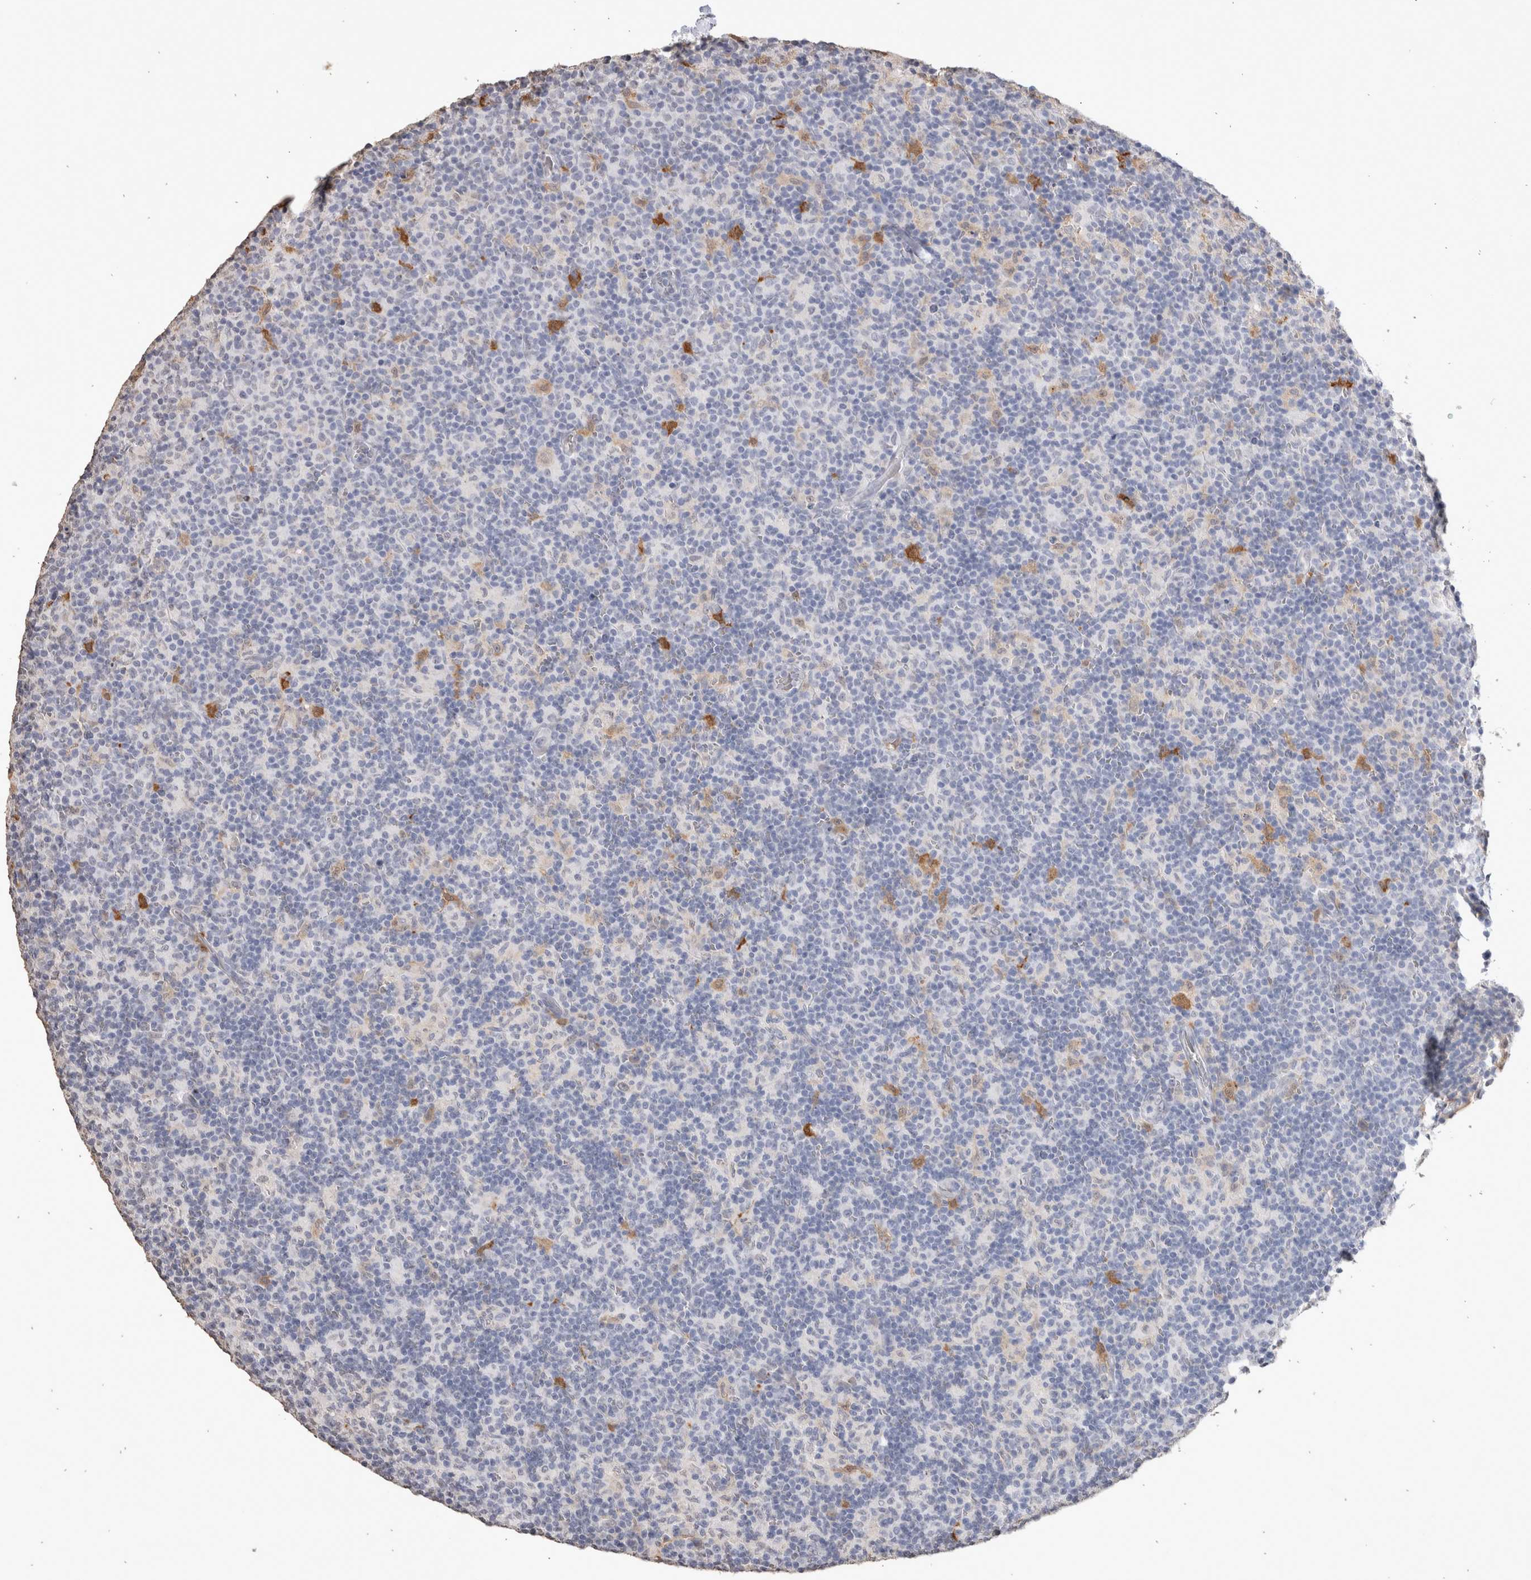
{"staining": {"intensity": "negative", "quantity": "none", "location": "none"}, "tissue": "lymph node", "cell_type": "Germinal center cells", "image_type": "normal", "snomed": [{"axis": "morphology", "description": "Normal tissue, NOS"}, {"axis": "morphology", "description": "Inflammation, NOS"}, {"axis": "topography", "description": "Lymph node"}], "caption": "Immunohistochemistry histopathology image of unremarkable lymph node stained for a protein (brown), which exhibits no staining in germinal center cells. (Brightfield microscopy of DAB IHC at high magnification).", "gene": "LGALS2", "patient": {"sex": "male", "age": 55}}